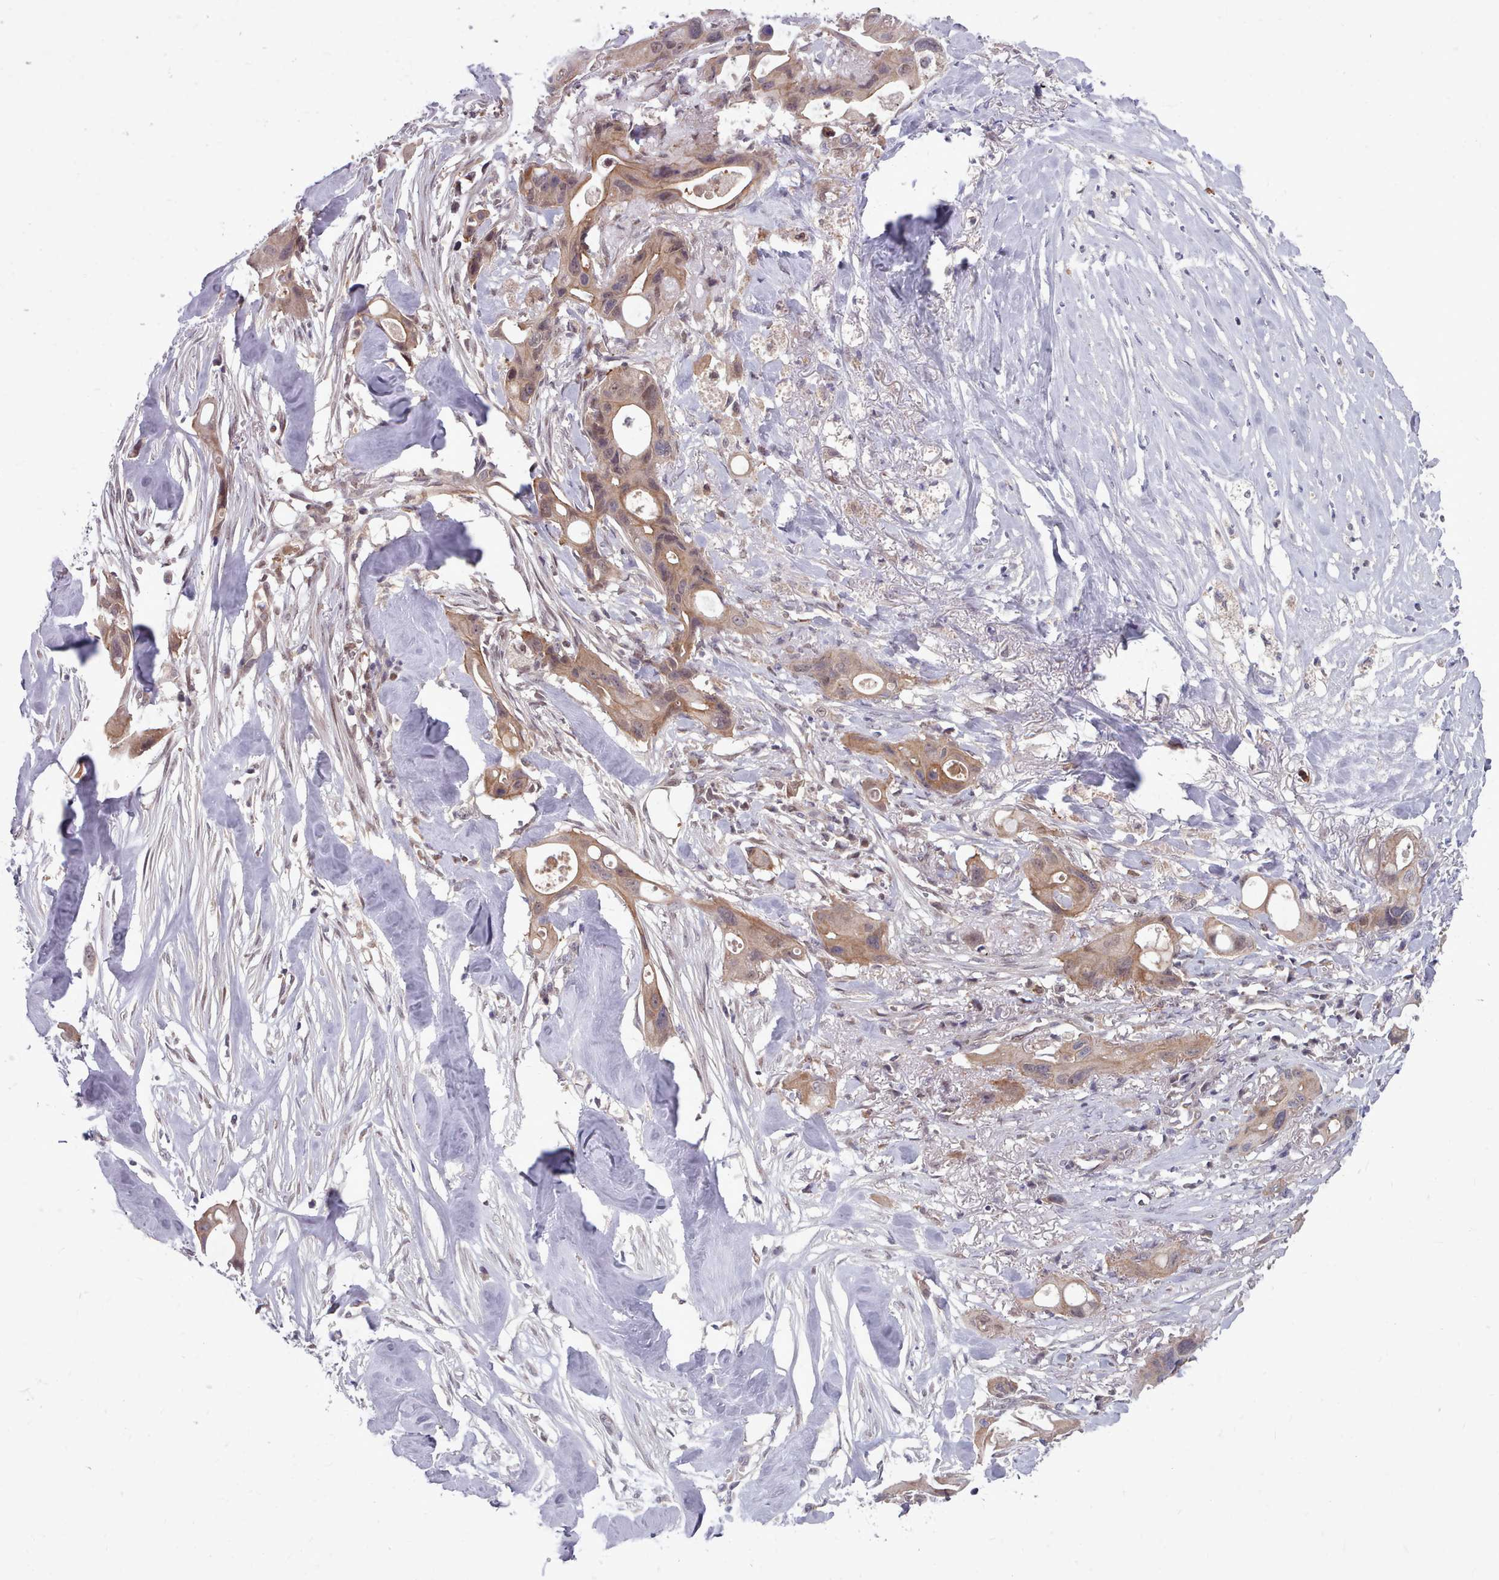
{"staining": {"intensity": "weak", "quantity": ">75%", "location": "cytoplasmic/membranous"}, "tissue": "ovarian cancer", "cell_type": "Tumor cells", "image_type": "cancer", "snomed": [{"axis": "morphology", "description": "Cystadenocarcinoma, mucinous, NOS"}, {"axis": "topography", "description": "Ovary"}], "caption": "Immunohistochemical staining of human ovarian cancer displays low levels of weak cytoplasmic/membranous positivity in approximately >75% of tumor cells.", "gene": "AHCY", "patient": {"sex": "female", "age": 70}}